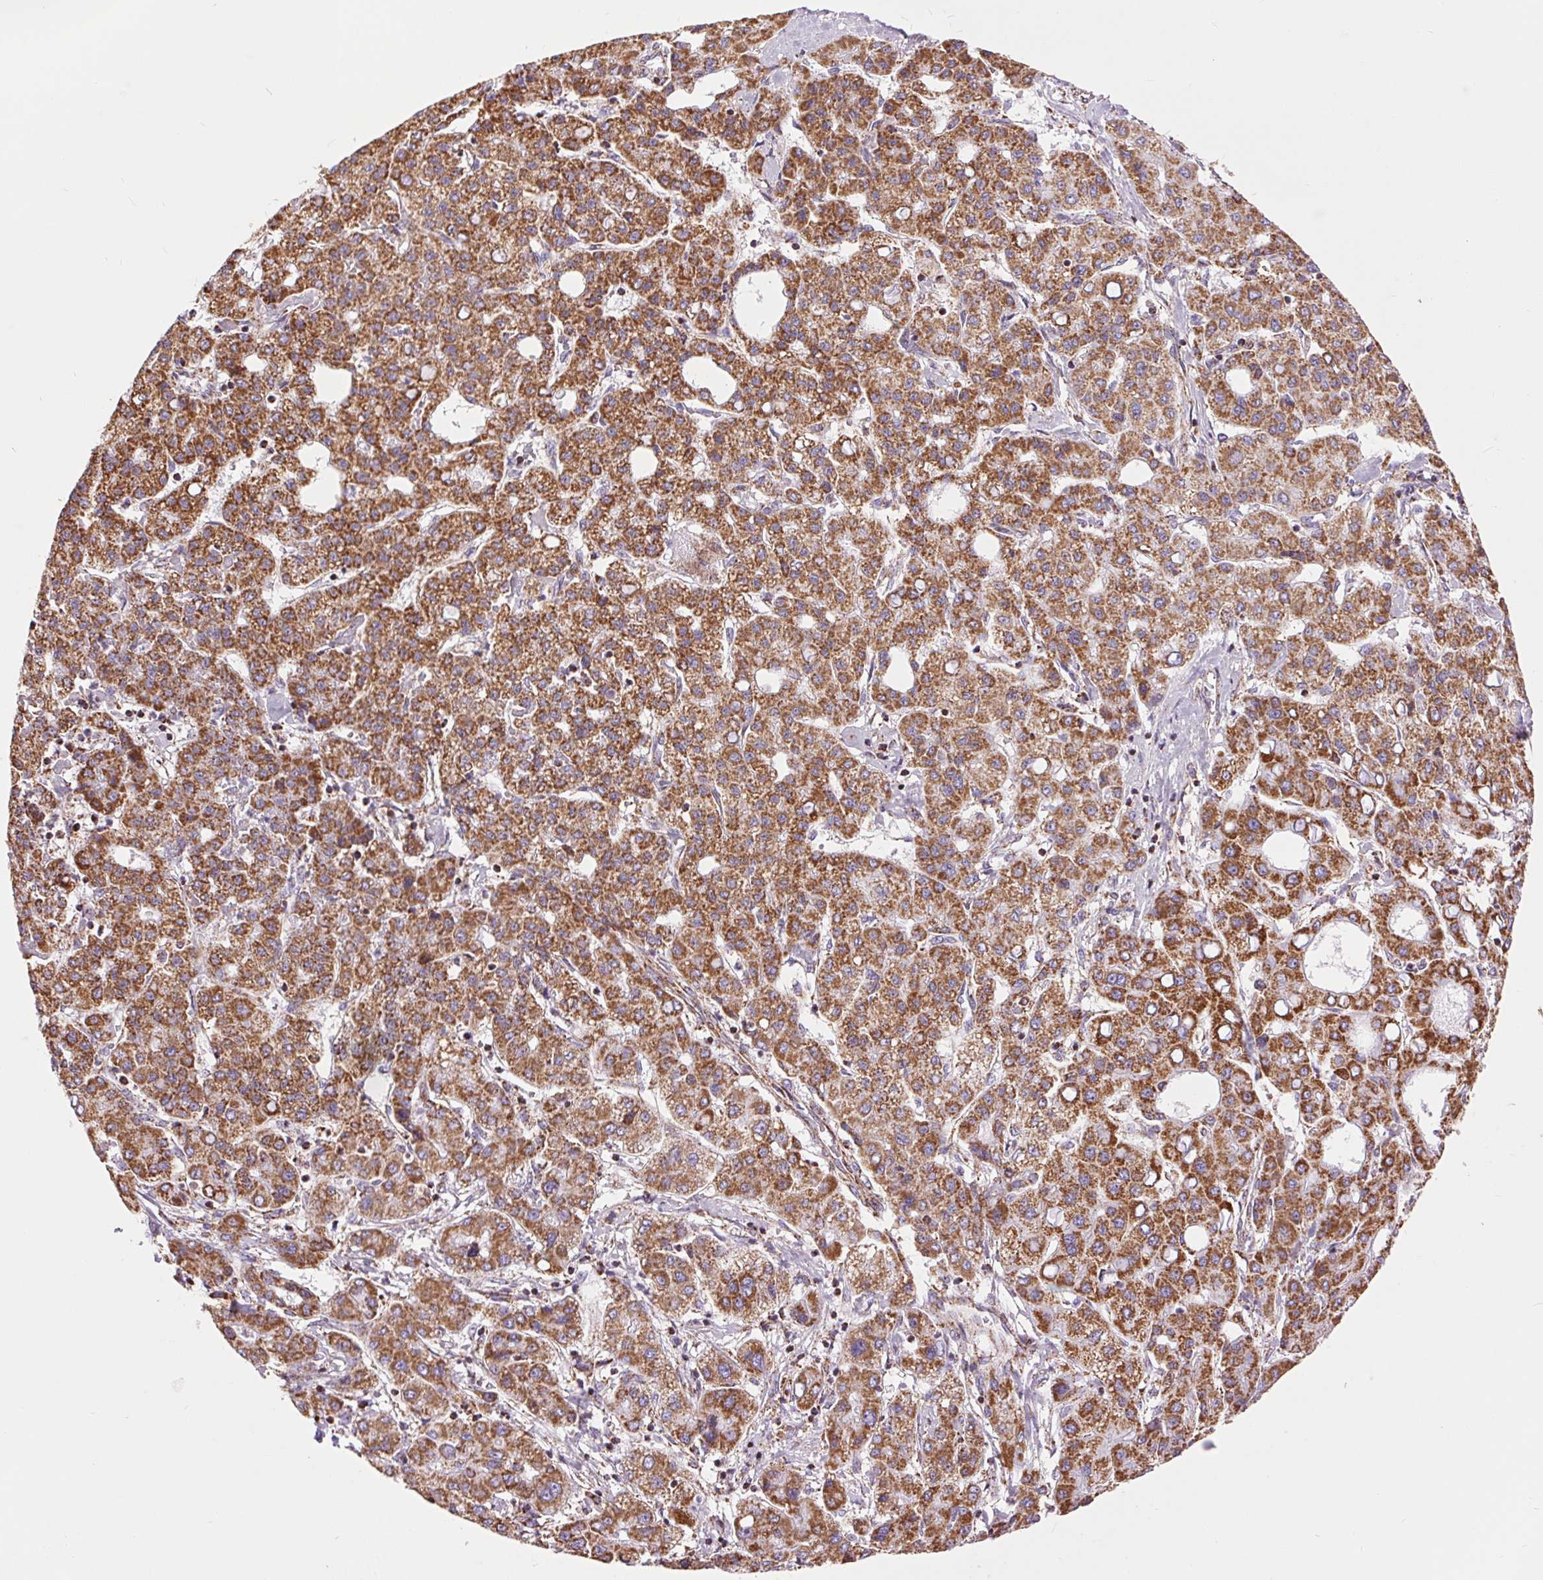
{"staining": {"intensity": "strong", "quantity": ">75%", "location": "cytoplasmic/membranous"}, "tissue": "liver cancer", "cell_type": "Tumor cells", "image_type": "cancer", "snomed": [{"axis": "morphology", "description": "Carcinoma, Hepatocellular, NOS"}, {"axis": "topography", "description": "Liver"}], "caption": "Liver cancer (hepatocellular carcinoma) tissue exhibits strong cytoplasmic/membranous staining in about >75% of tumor cells", "gene": "ATP5PB", "patient": {"sex": "male", "age": 65}}